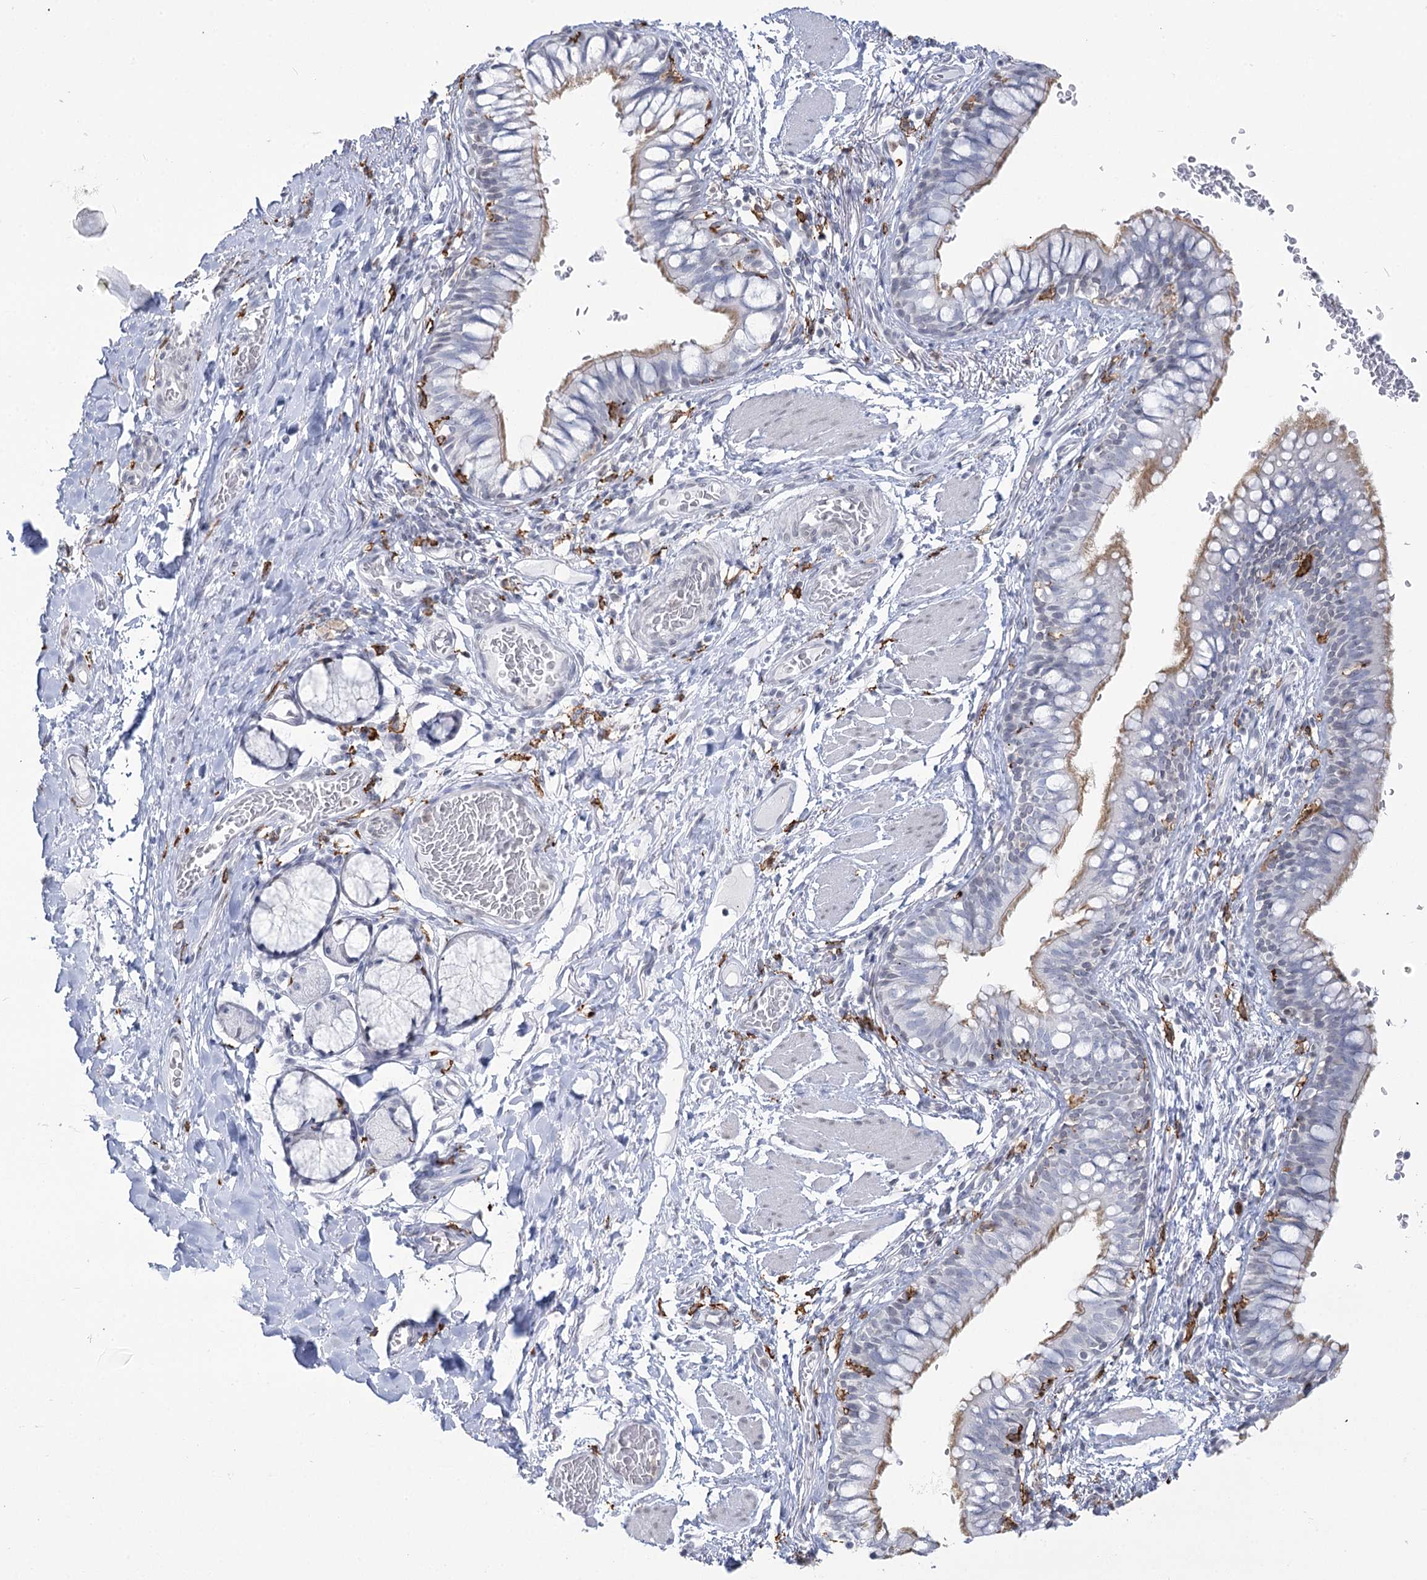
{"staining": {"intensity": "moderate", "quantity": "25%-75%", "location": "cytoplasmic/membranous"}, "tissue": "bronchus", "cell_type": "Respiratory epithelial cells", "image_type": "normal", "snomed": [{"axis": "morphology", "description": "Normal tissue, NOS"}, {"axis": "topography", "description": "Cartilage tissue"}, {"axis": "topography", "description": "Bronchus"}], "caption": "Normal bronchus was stained to show a protein in brown. There is medium levels of moderate cytoplasmic/membranous positivity in about 25%-75% of respiratory epithelial cells. The staining was performed using DAB, with brown indicating positive protein expression. Nuclei are stained blue with hematoxylin.", "gene": "C11orf1", "patient": {"sex": "female", "age": 36}}